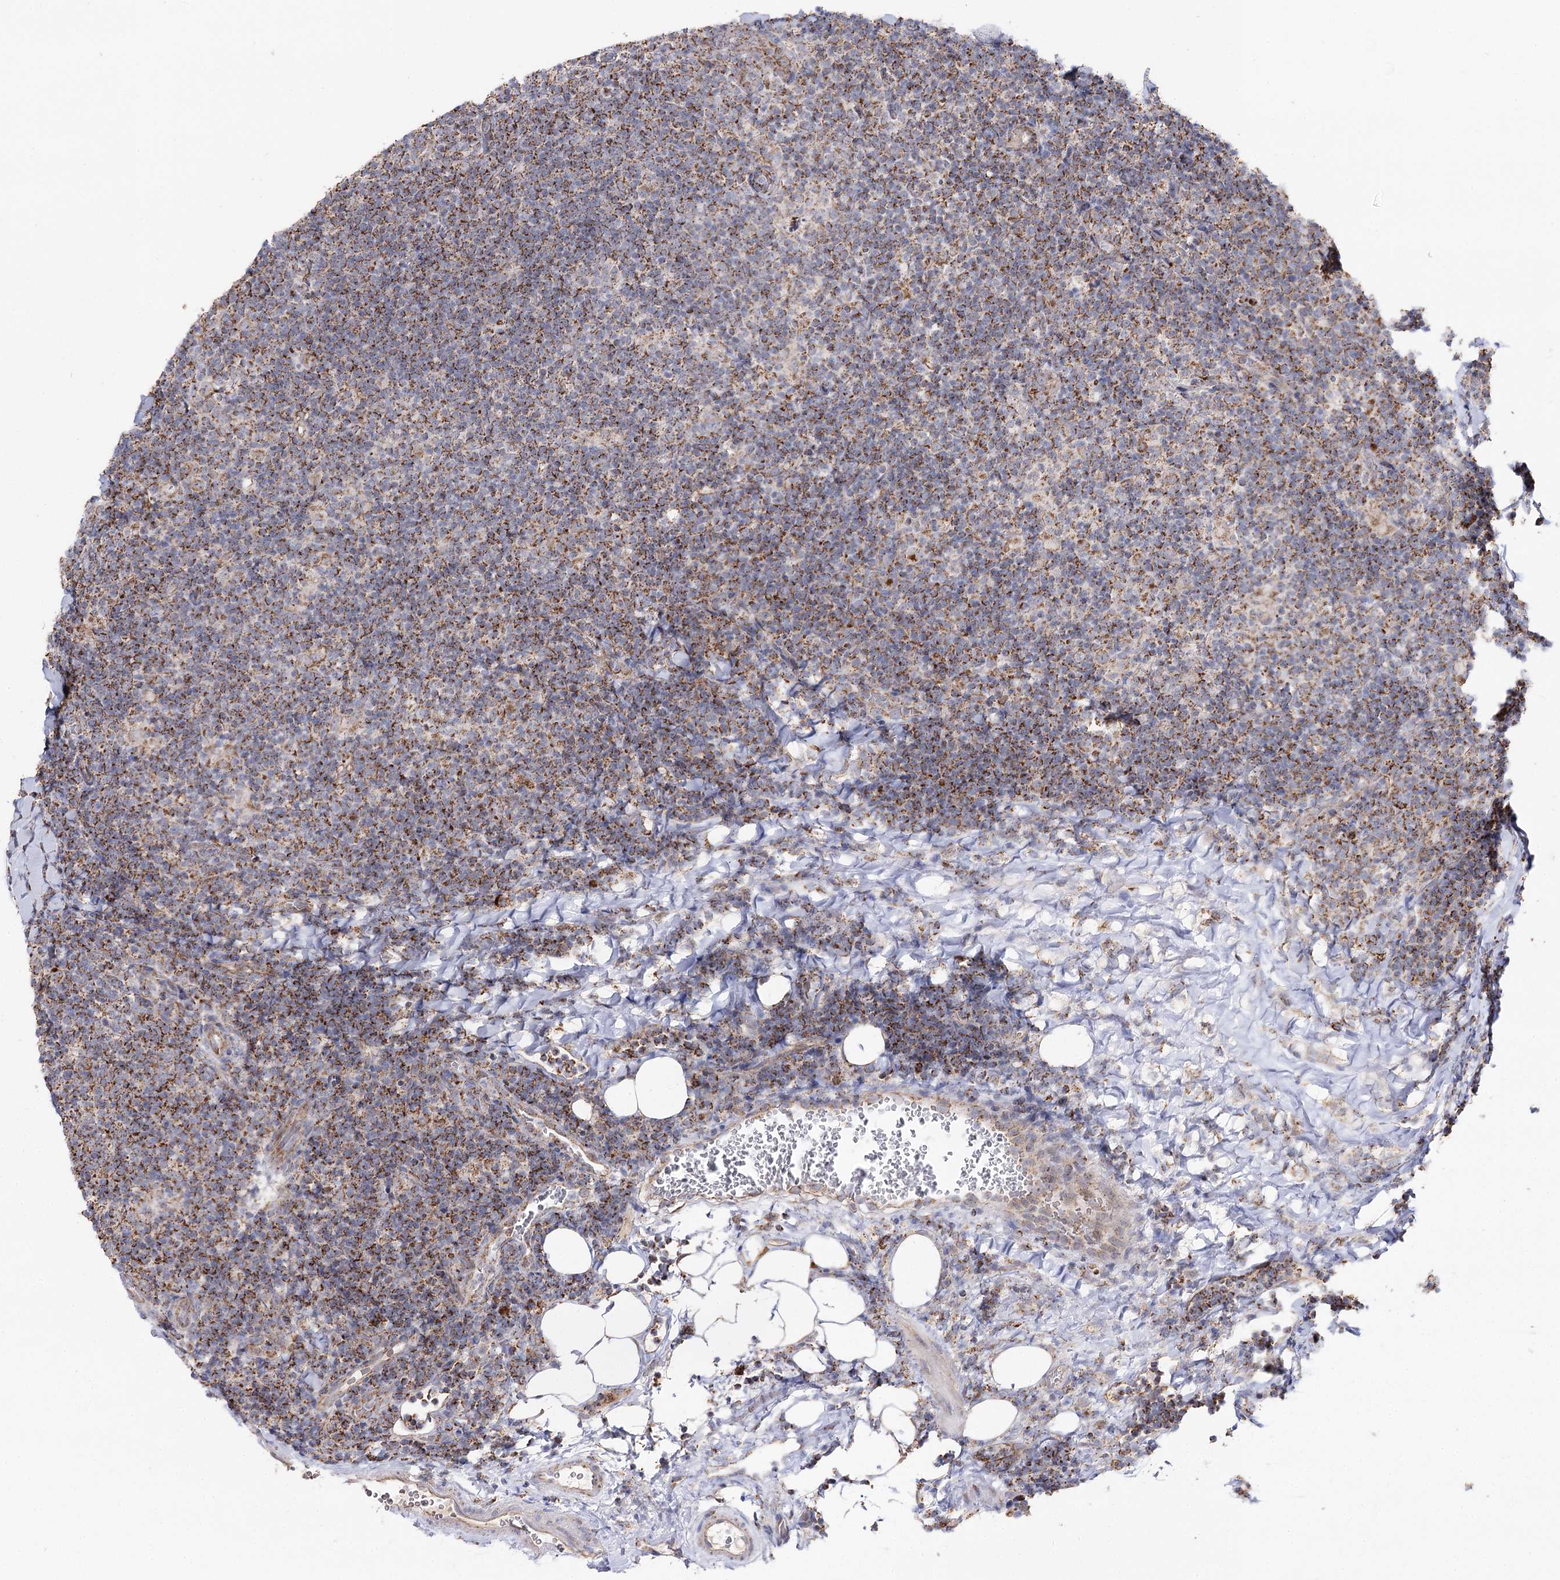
{"staining": {"intensity": "moderate", "quantity": "25%-75%", "location": "cytoplasmic/membranous"}, "tissue": "lymphoma", "cell_type": "Tumor cells", "image_type": "cancer", "snomed": [{"axis": "morphology", "description": "Hodgkin's disease, NOS"}, {"axis": "topography", "description": "Lymph node"}], "caption": "This image displays Hodgkin's disease stained with immunohistochemistry to label a protein in brown. The cytoplasmic/membranous of tumor cells show moderate positivity for the protein. Nuclei are counter-stained blue.", "gene": "CBR4", "patient": {"sex": "female", "age": 57}}